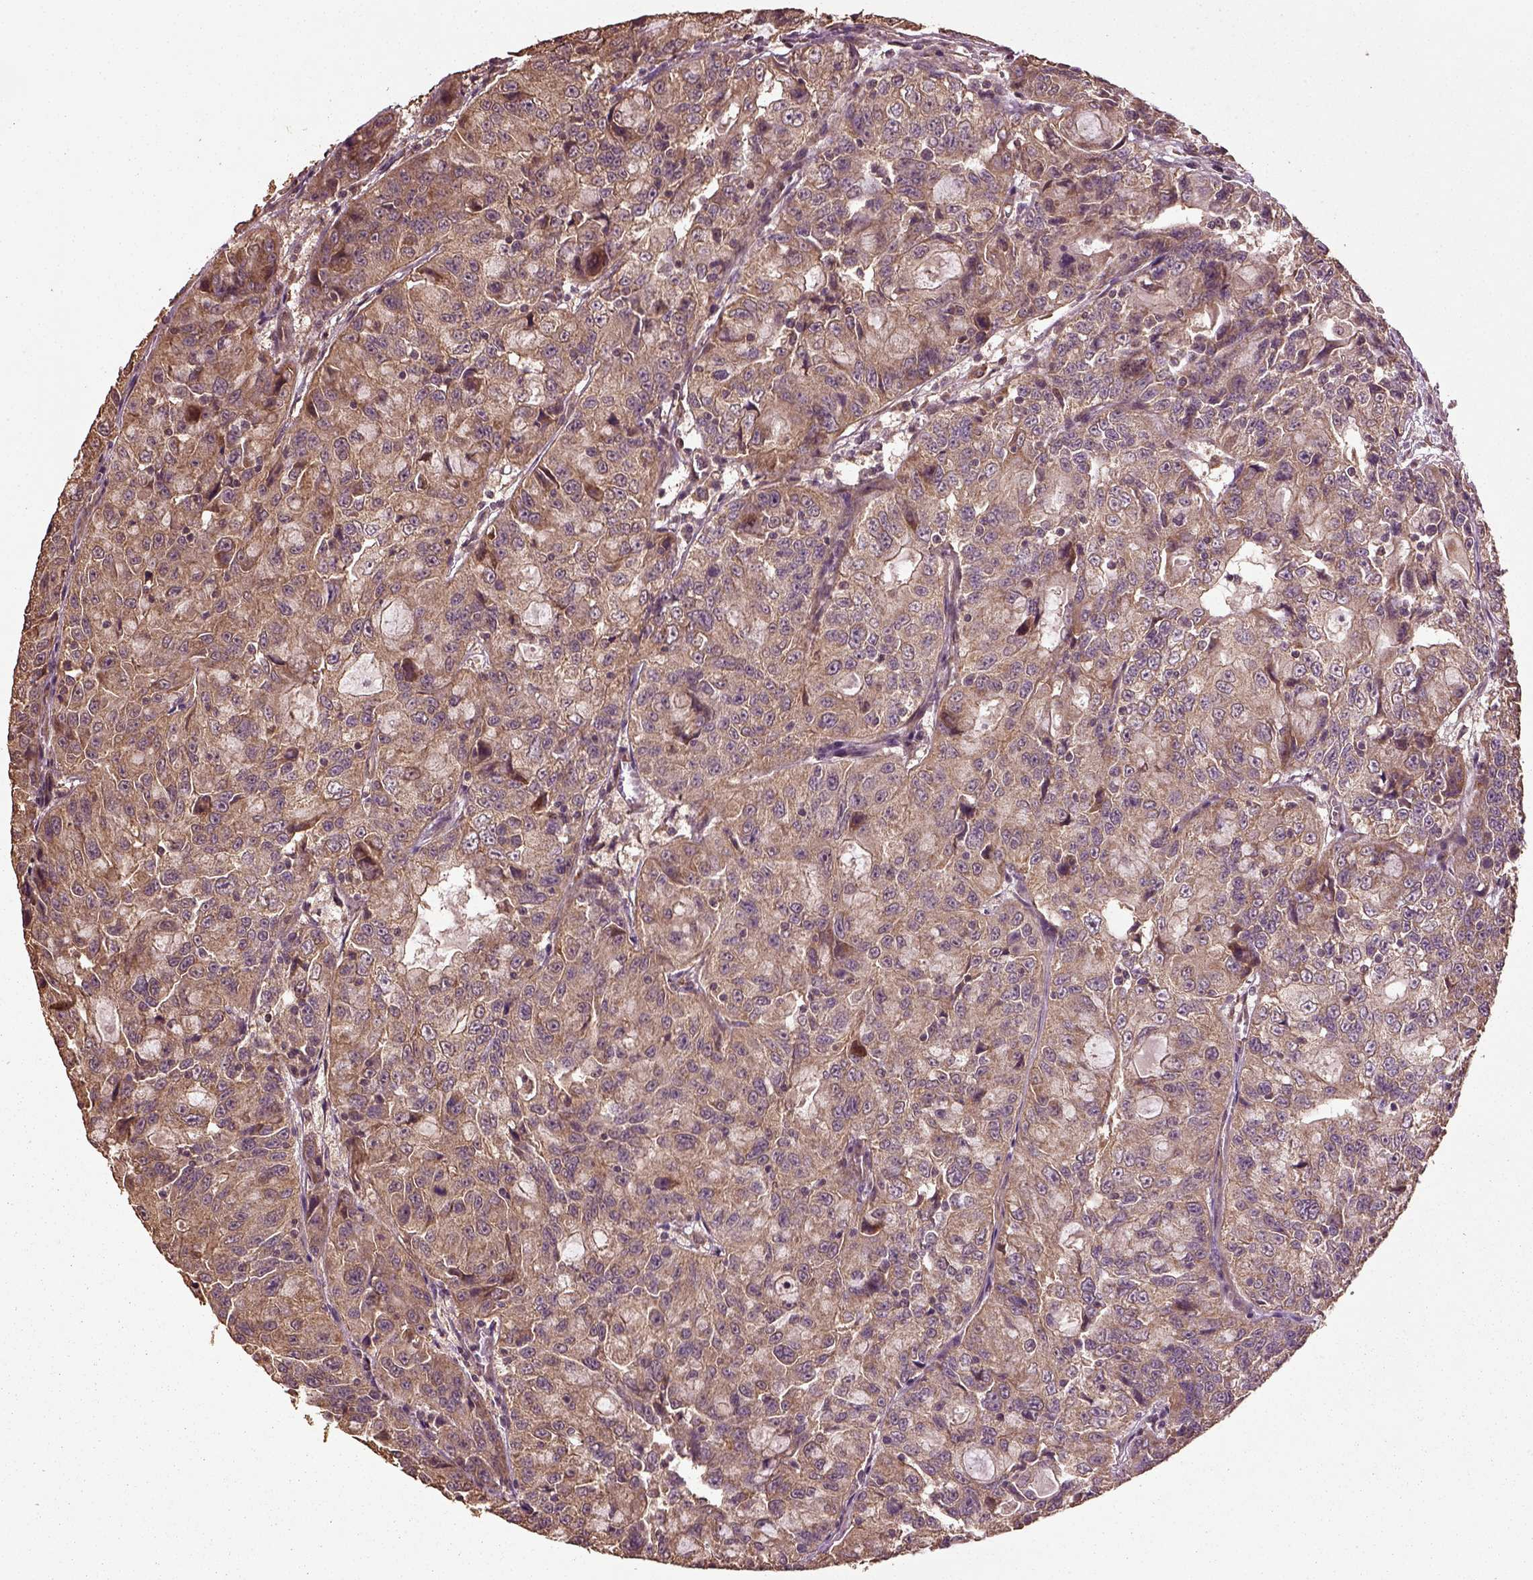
{"staining": {"intensity": "moderate", "quantity": "25%-75%", "location": "cytoplasmic/membranous"}, "tissue": "urothelial cancer", "cell_type": "Tumor cells", "image_type": "cancer", "snomed": [{"axis": "morphology", "description": "Urothelial carcinoma, NOS"}, {"axis": "morphology", "description": "Urothelial carcinoma, High grade"}, {"axis": "topography", "description": "Urinary bladder"}], "caption": "This is a photomicrograph of immunohistochemistry (IHC) staining of urothelial cancer, which shows moderate positivity in the cytoplasmic/membranous of tumor cells.", "gene": "ERV3-1", "patient": {"sex": "female", "age": 73}}